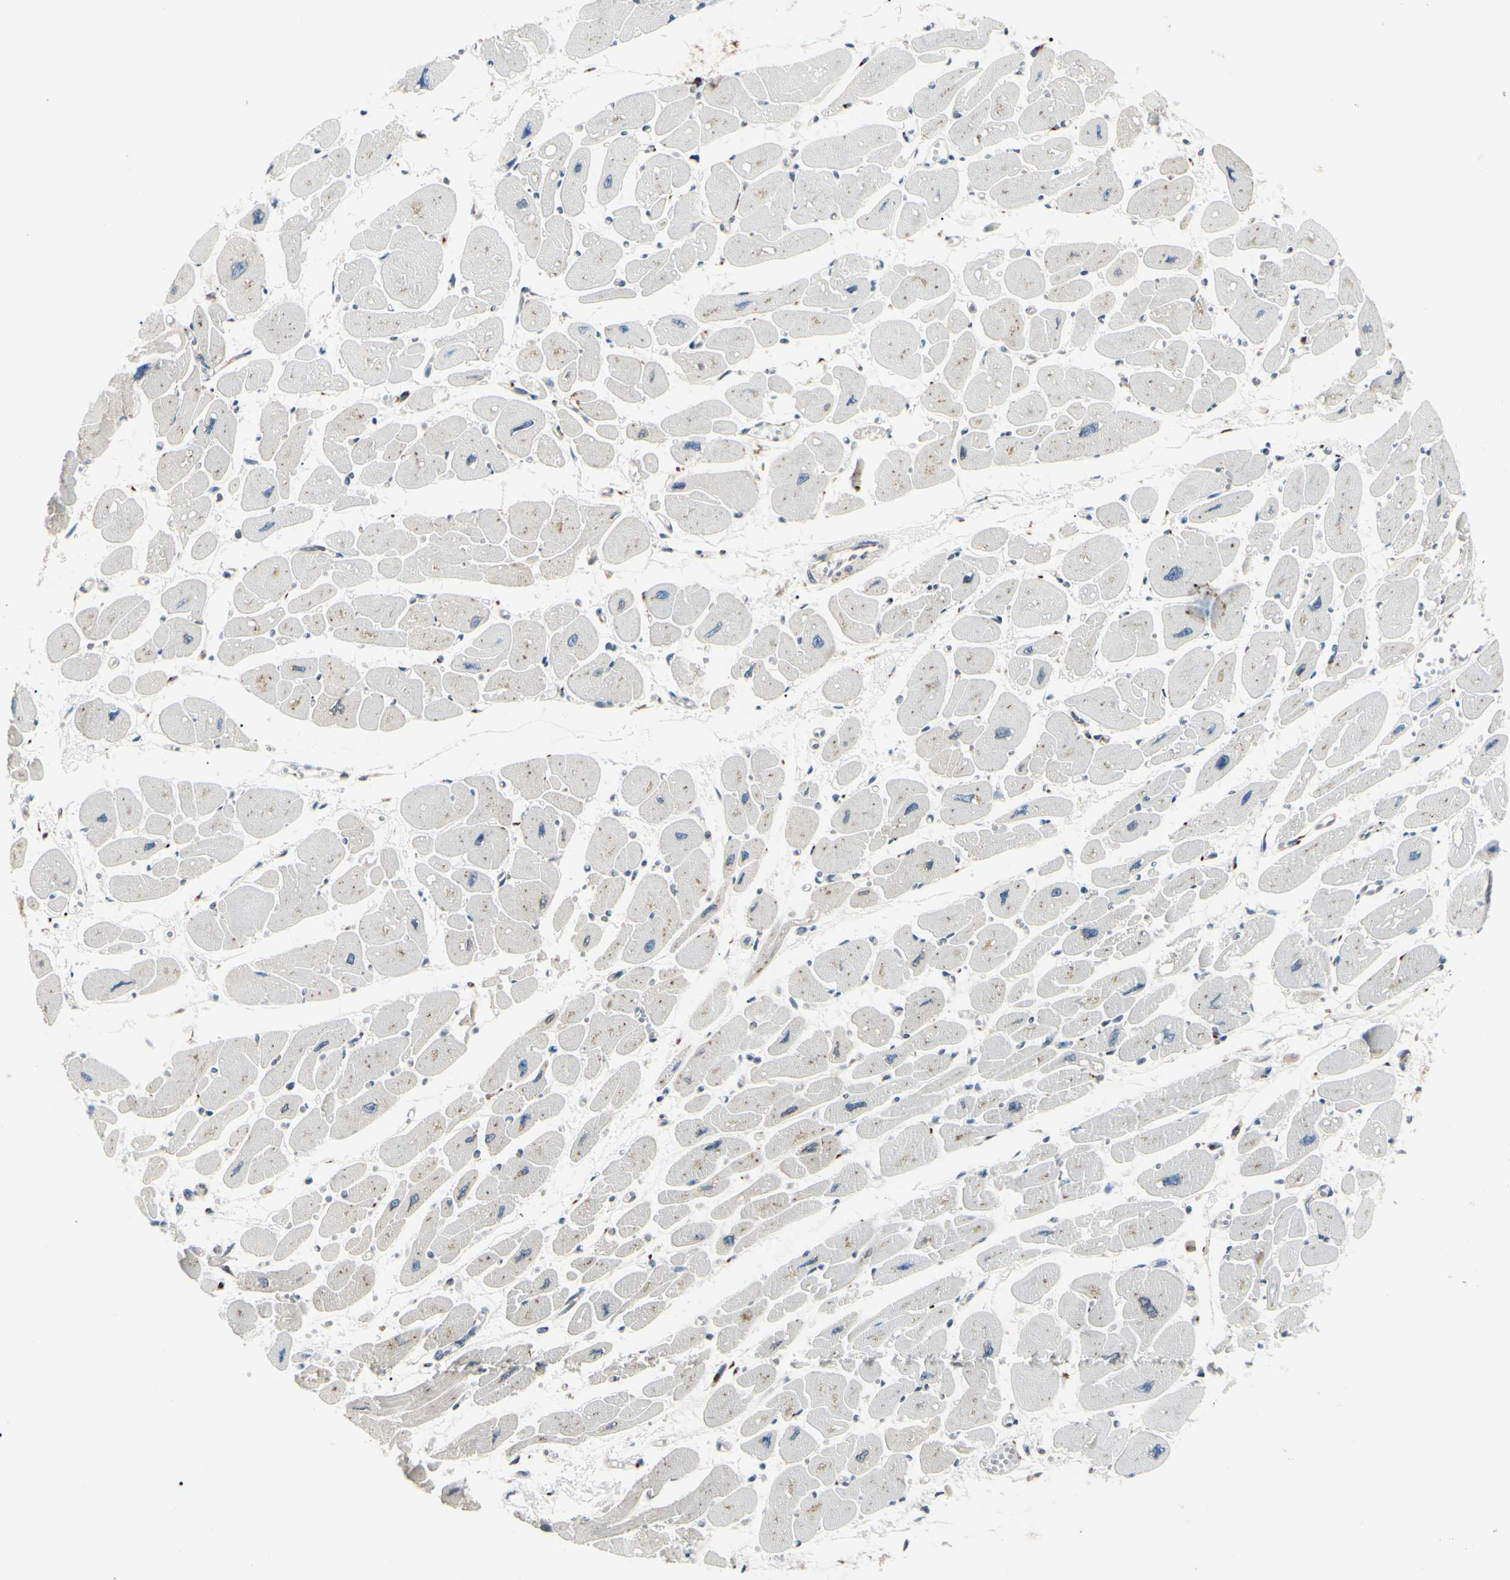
{"staining": {"intensity": "negative", "quantity": "none", "location": "none"}, "tissue": "heart muscle", "cell_type": "Cardiomyocytes", "image_type": "normal", "snomed": [{"axis": "morphology", "description": "Normal tissue, NOS"}, {"axis": "topography", "description": "Heart"}], "caption": "The photomicrograph demonstrates no staining of cardiomyocytes in unremarkable heart muscle.", "gene": "MAPRE1", "patient": {"sex": "female", "age": 54}}